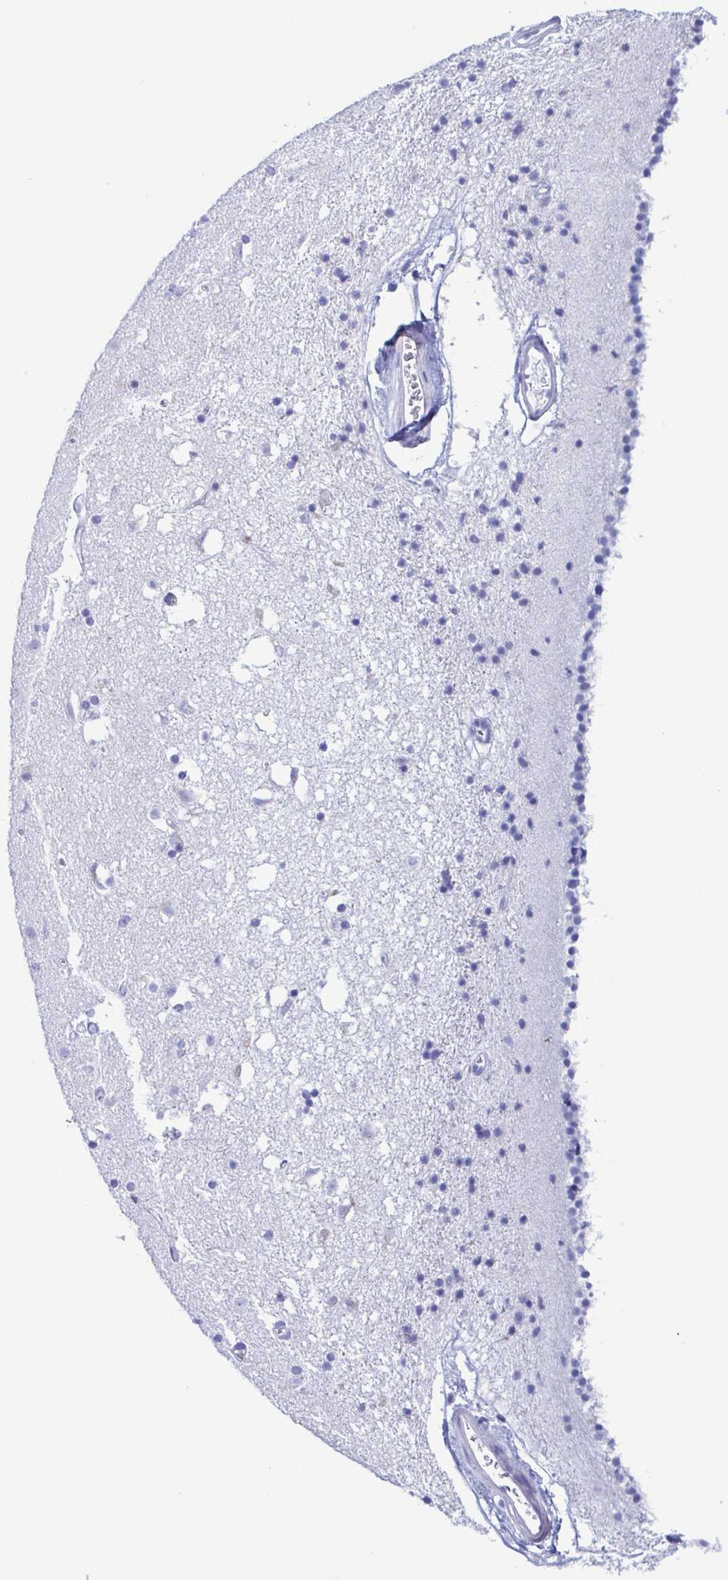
{"staining": {"intensity": "negative", "quantity": "none", "location": "none"}, "tissue": "caudate", "cell_type": "Glial cells", "image_type": "normal", "snomed": [{"axis": "morphology", "description": "Normal tissue, NOS"}, {"axis": "topography", "description": "Lateral ventricle wall"}], "caption": "Protein analysis of unremarkable caudate displays no significant positivity in glial cells.", "gene": "LTF", "patient": {"sex": "female", "age": 71}}